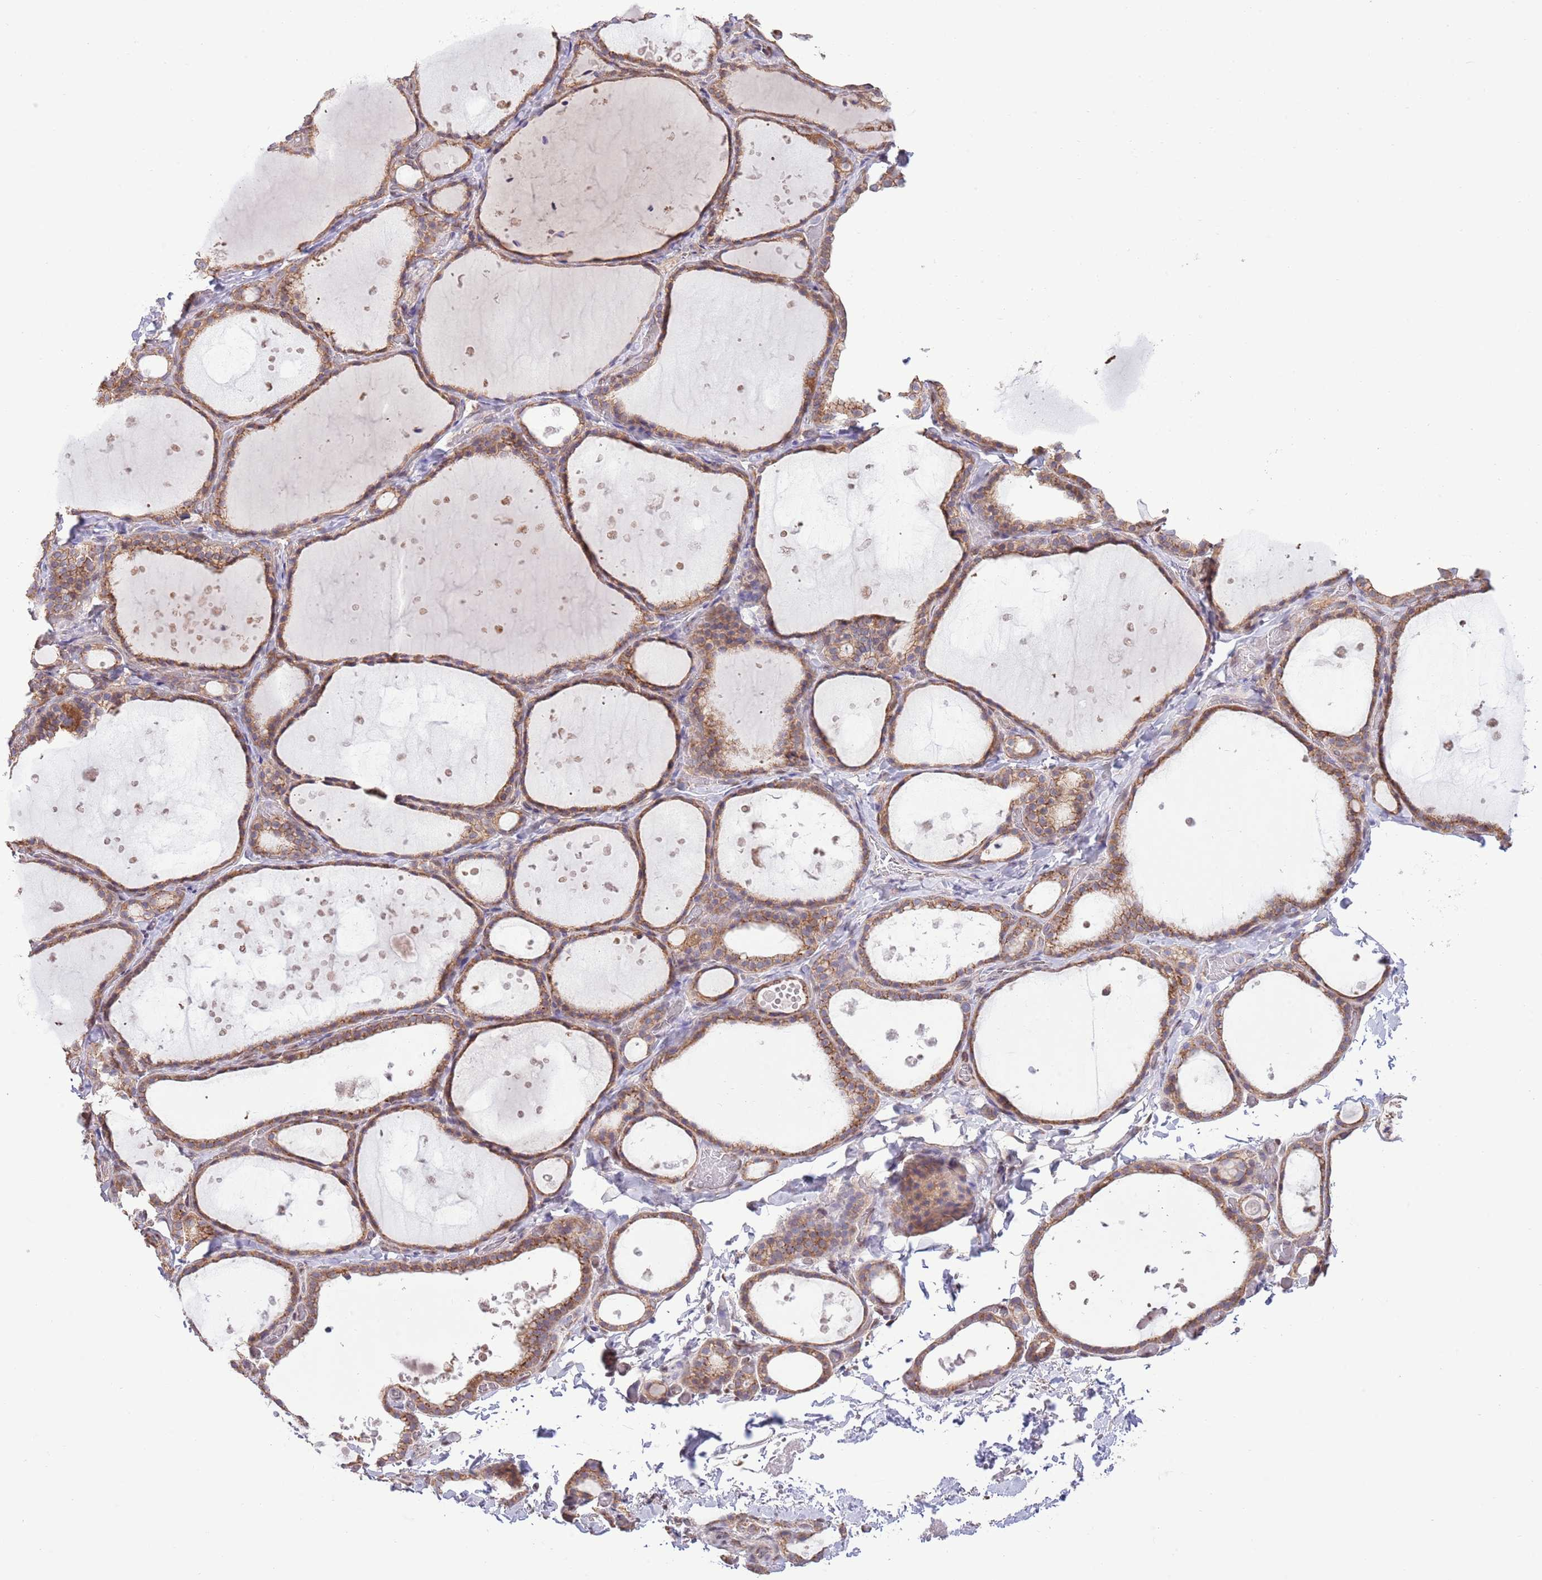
{"staining": {"intensity": "moderate", "quantity": ">75%", "location": "cytoplasmic/membranous"}, "tissue": "thyroid gland", "cell_type": "Glandular cells", "image_type": "normal", "snomed": [{"axis": "morphology", "description": "Normal tissue, NOS"}, {"axis": "topography", "description": "Thyroid gland"}], "caption": "Thyroid gland stained for a protein displays moderate cytoplasmic/membranous positivity in glandular cells. (DAB = brown stain, brightfield microscopy at high magnification).", "gene": "ARL2BP", "patient": {"sex": "female", "age": 44}}